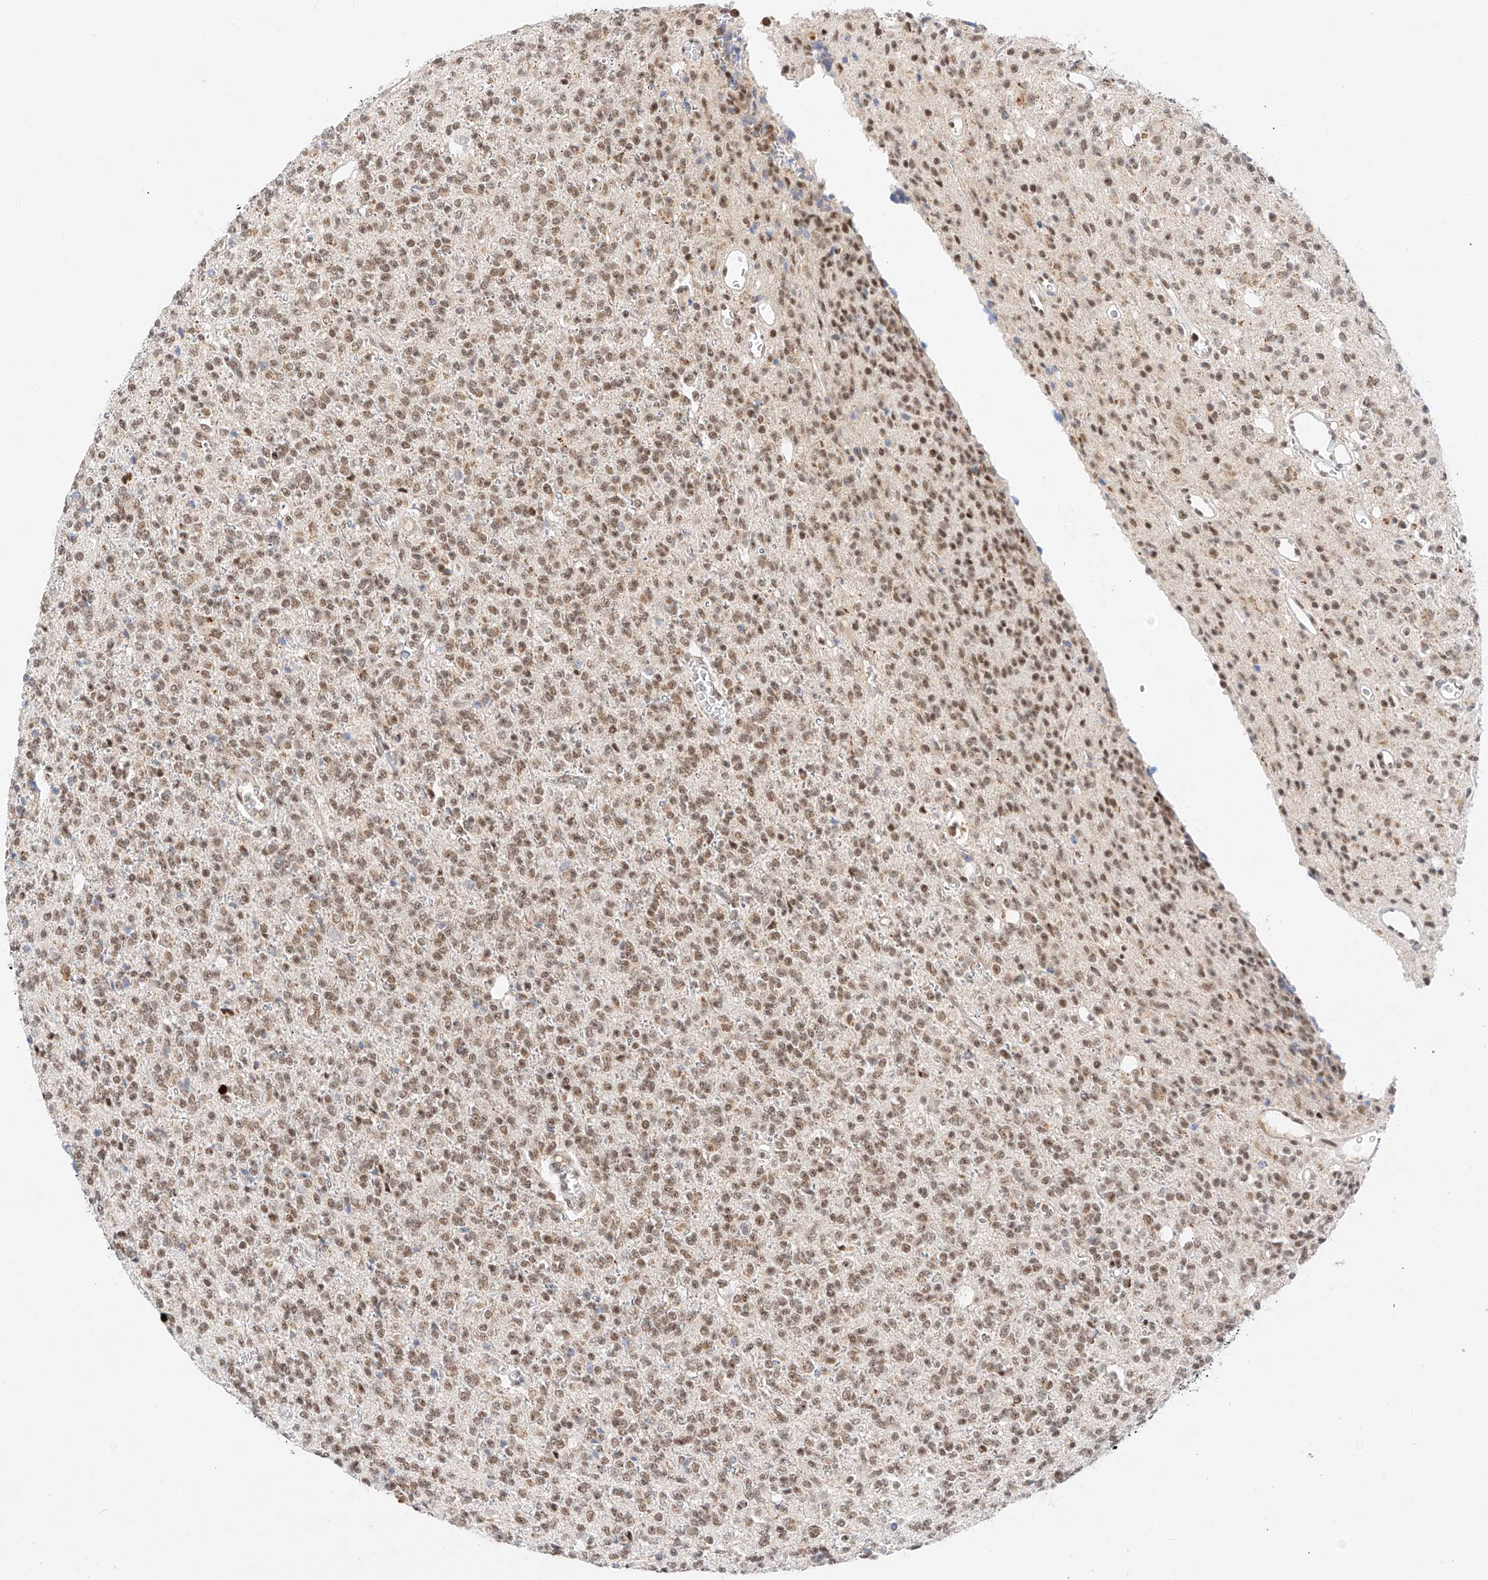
{"staining": {"intensity": "moderate", "quantity": ">75%", "location": "nuclear"}, "tissue": "glioma", "cell_type": "Tumor cells", "image_type": "cancer", "snomed": [{"axis": "morphology", "description": "Glioma, malignant, High grade"}, {"axis": "topography", "description": "Brain"}], "caption": "Human malignant glioma (high-grade) stained for a protein (brown) shows moderate nuclear positive expression in about >75% of tumor cells.", "gene": "NRF1", "patient": {"sex": "male", "age": 34}}